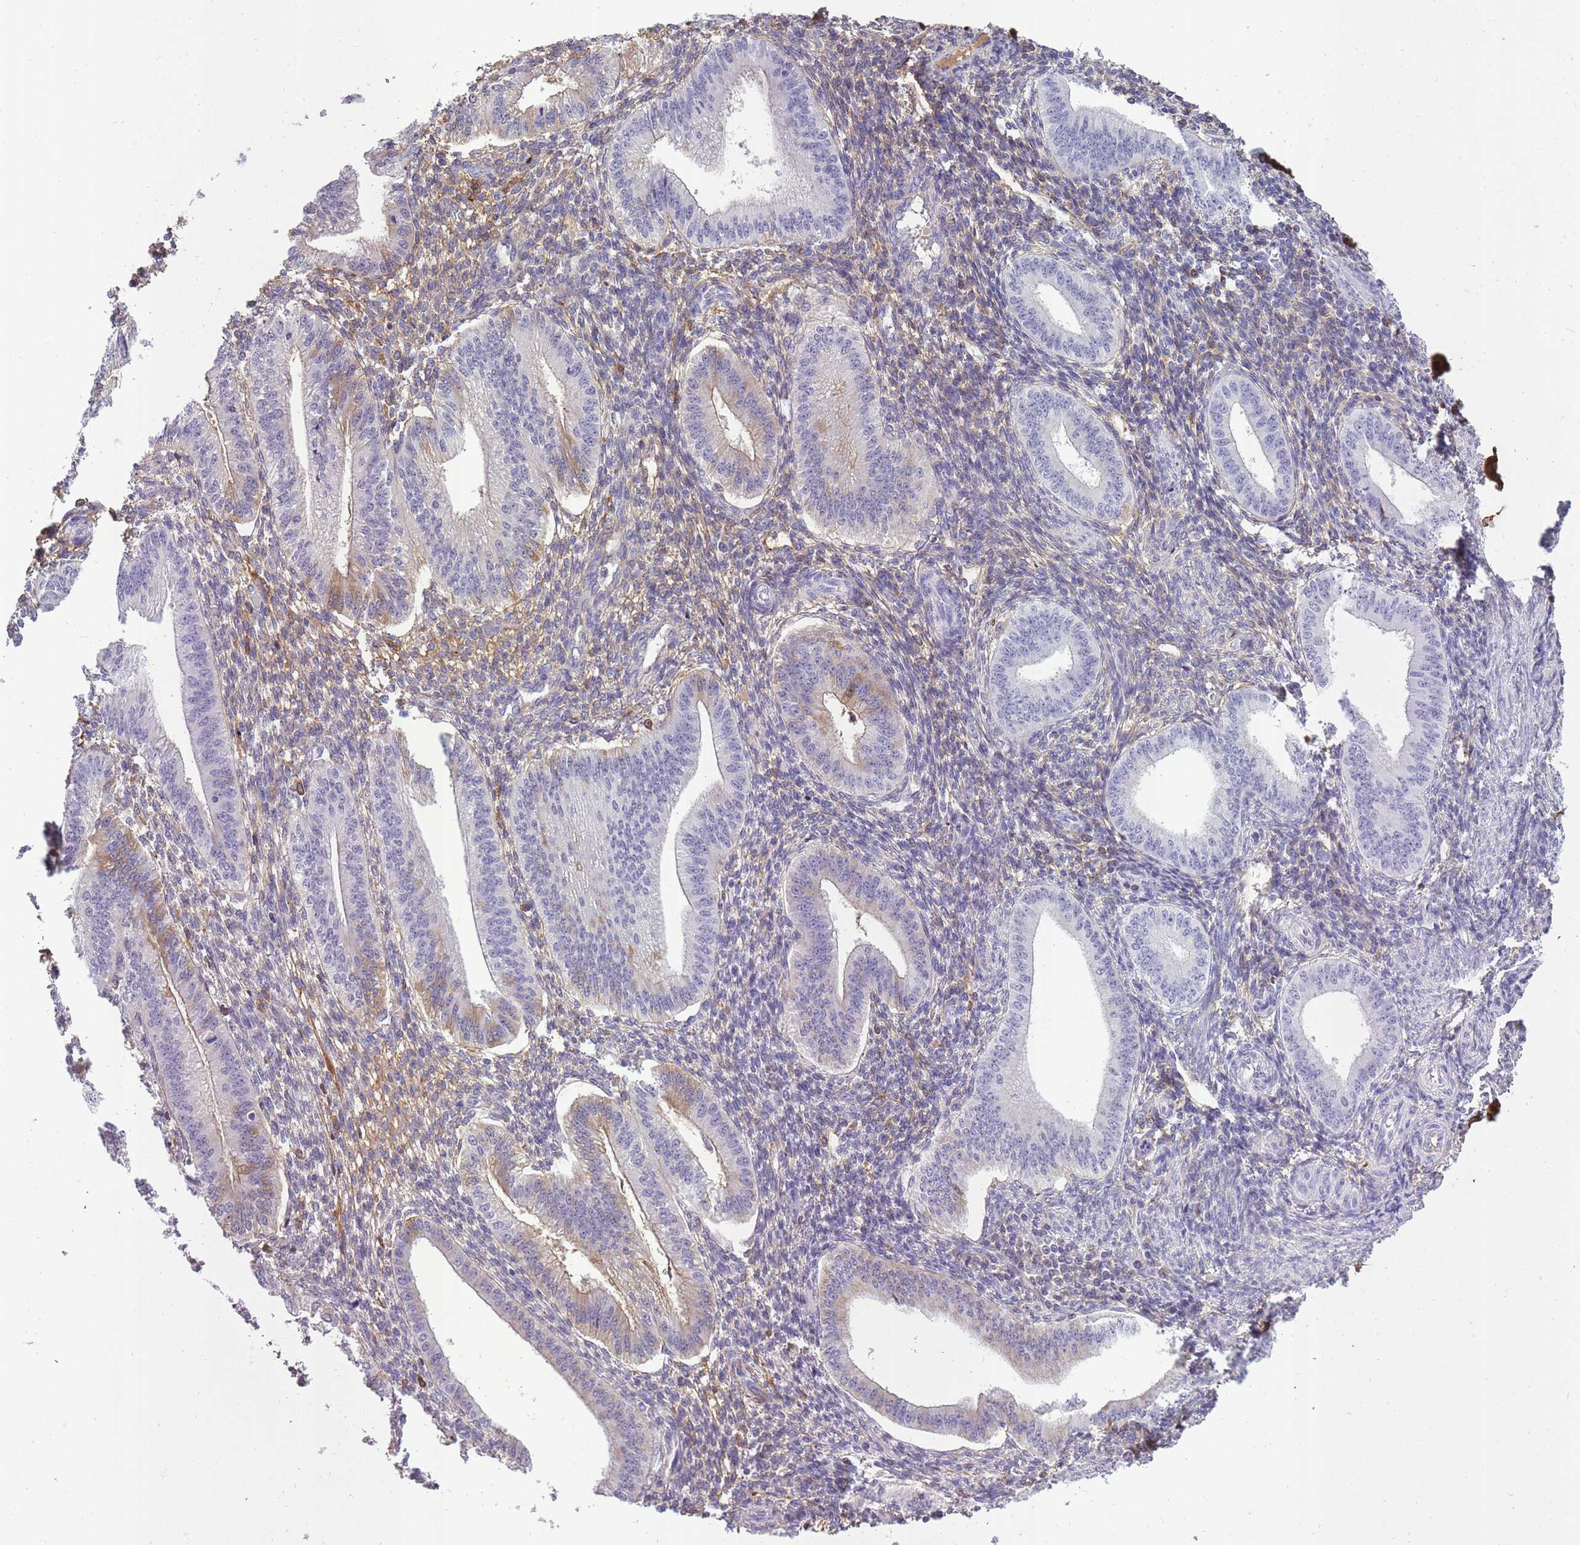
{"staining": {"intensity": "negative", "quantity": "none", "location": "none"}, "tissue": "endometrium", "cell_type": "Cells in endometrial stroma", "image_type": "normal", "snomed": [{"axis": "morphology", "description": "Normal tissue, NOS"}, {"axis": "topography", "description": "Endometrium"}], "caption": "This image is of unremarkable endometrium stained with immunohistochemistry to label a protein in brown with the nuclei are counter-stained blue. There is no staining in cells in endometrial stroma. (Immunohistochemistry, brightfield microscopy, high magnification).", "gene": "IGKV1", "patient": {"sex": "female", "age": 34}}